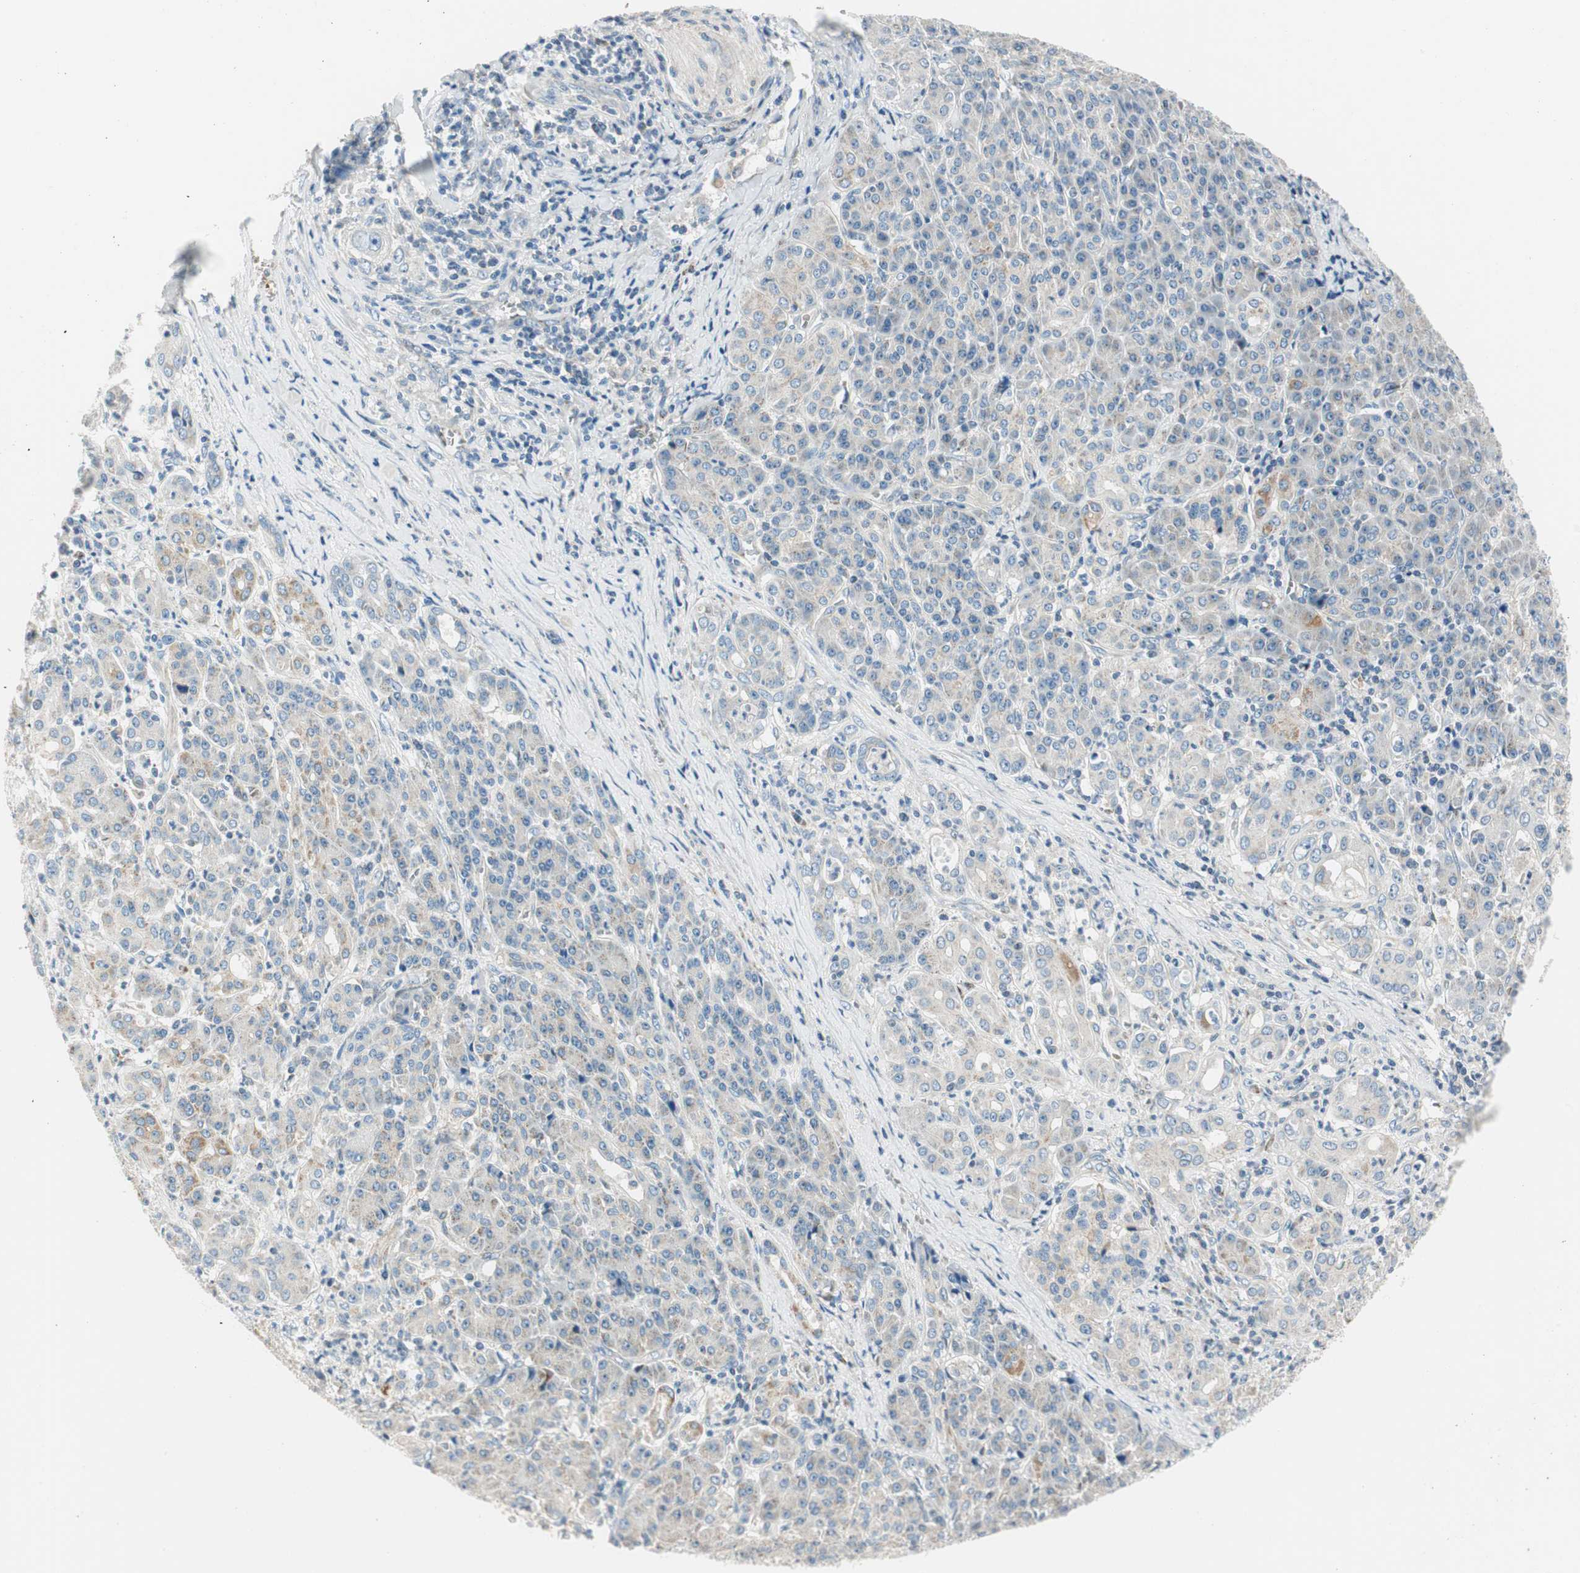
{"staining": {"intensity": "weak", "quantity": "<25%", "location": "cytoplasmic/membranous"}, "tissue": "pancreatic cancer", "cell_type": "Tumor cells", "image_type": "cancer", "snomed": [{"axis": "morphology", "description": "Adenocarcinoma, NOS"}, {"axis": "topography", "description": "Pancreas"}], "caption": "Image shows no protein staining in tumor cells of pancreatic cancer tissue. Brightfield microscopy of immunohistochemistry stained with DAB (brown) and hematoxylin (blue), captured at high magnification.", "gene": "RORB", "patient": {"sex": "male", "age": 70}}